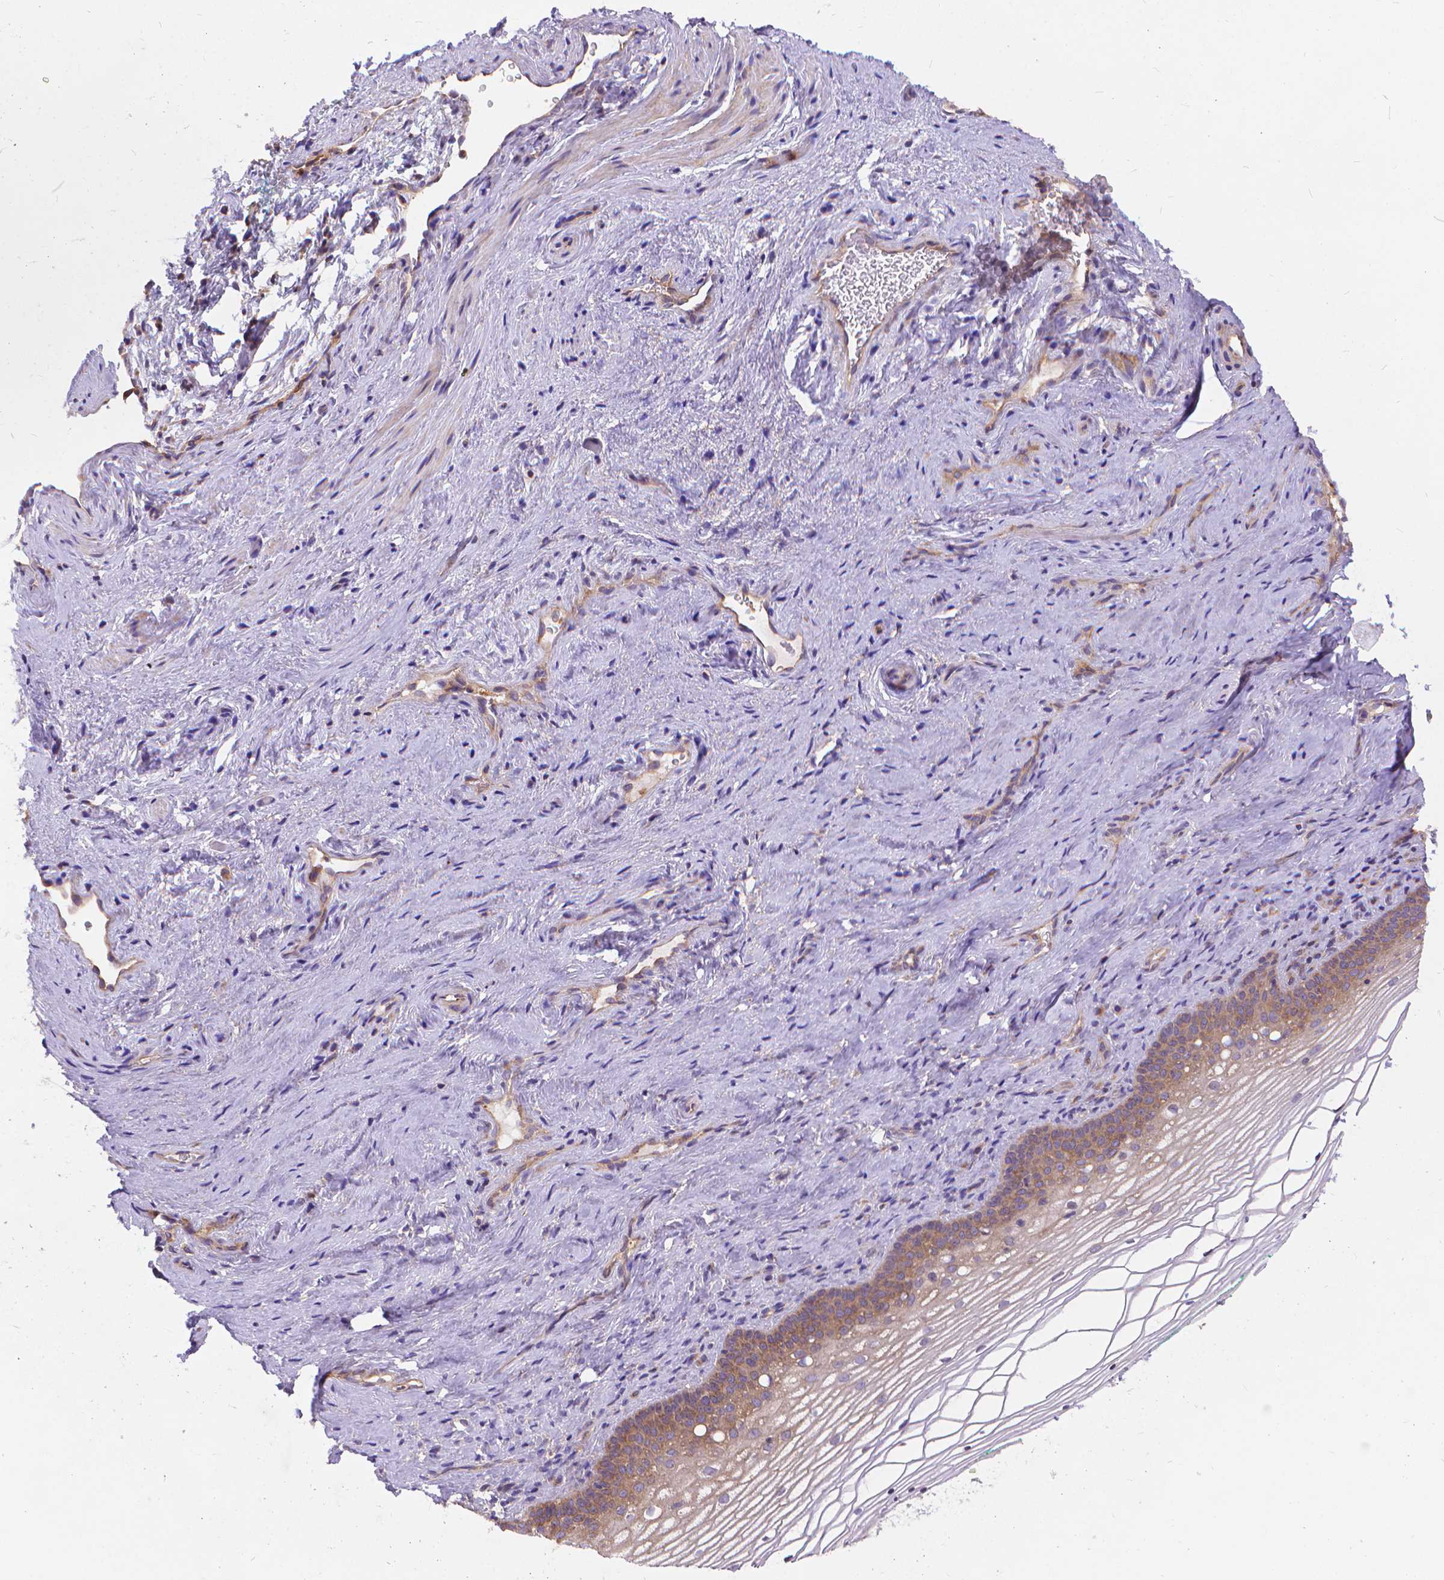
{"staining": {"intensity": "weak", "quantity": "25%-75%", "location": "cytoplasmic/membranous"}, "tissue": "vagina", "cell_type": "Squamous epithelial cells", "image_type": "normal", "snomed": [{"axis": "morphology", "description": "Normal tissue, NOS"}, {"axis": "topography", "description": "Vagina"}], "caption": "IHC micrograph of unremarkable vagina: vagina stained using IHC shows low levels of weak protein expression localized specifically in the cytoplasmic/membranous of squamous epithelial cells, appearing as a cytoplasmic/membranous brown color.", "gene": "ARAP1", "patient": {"sex": "female", "age": 44}}